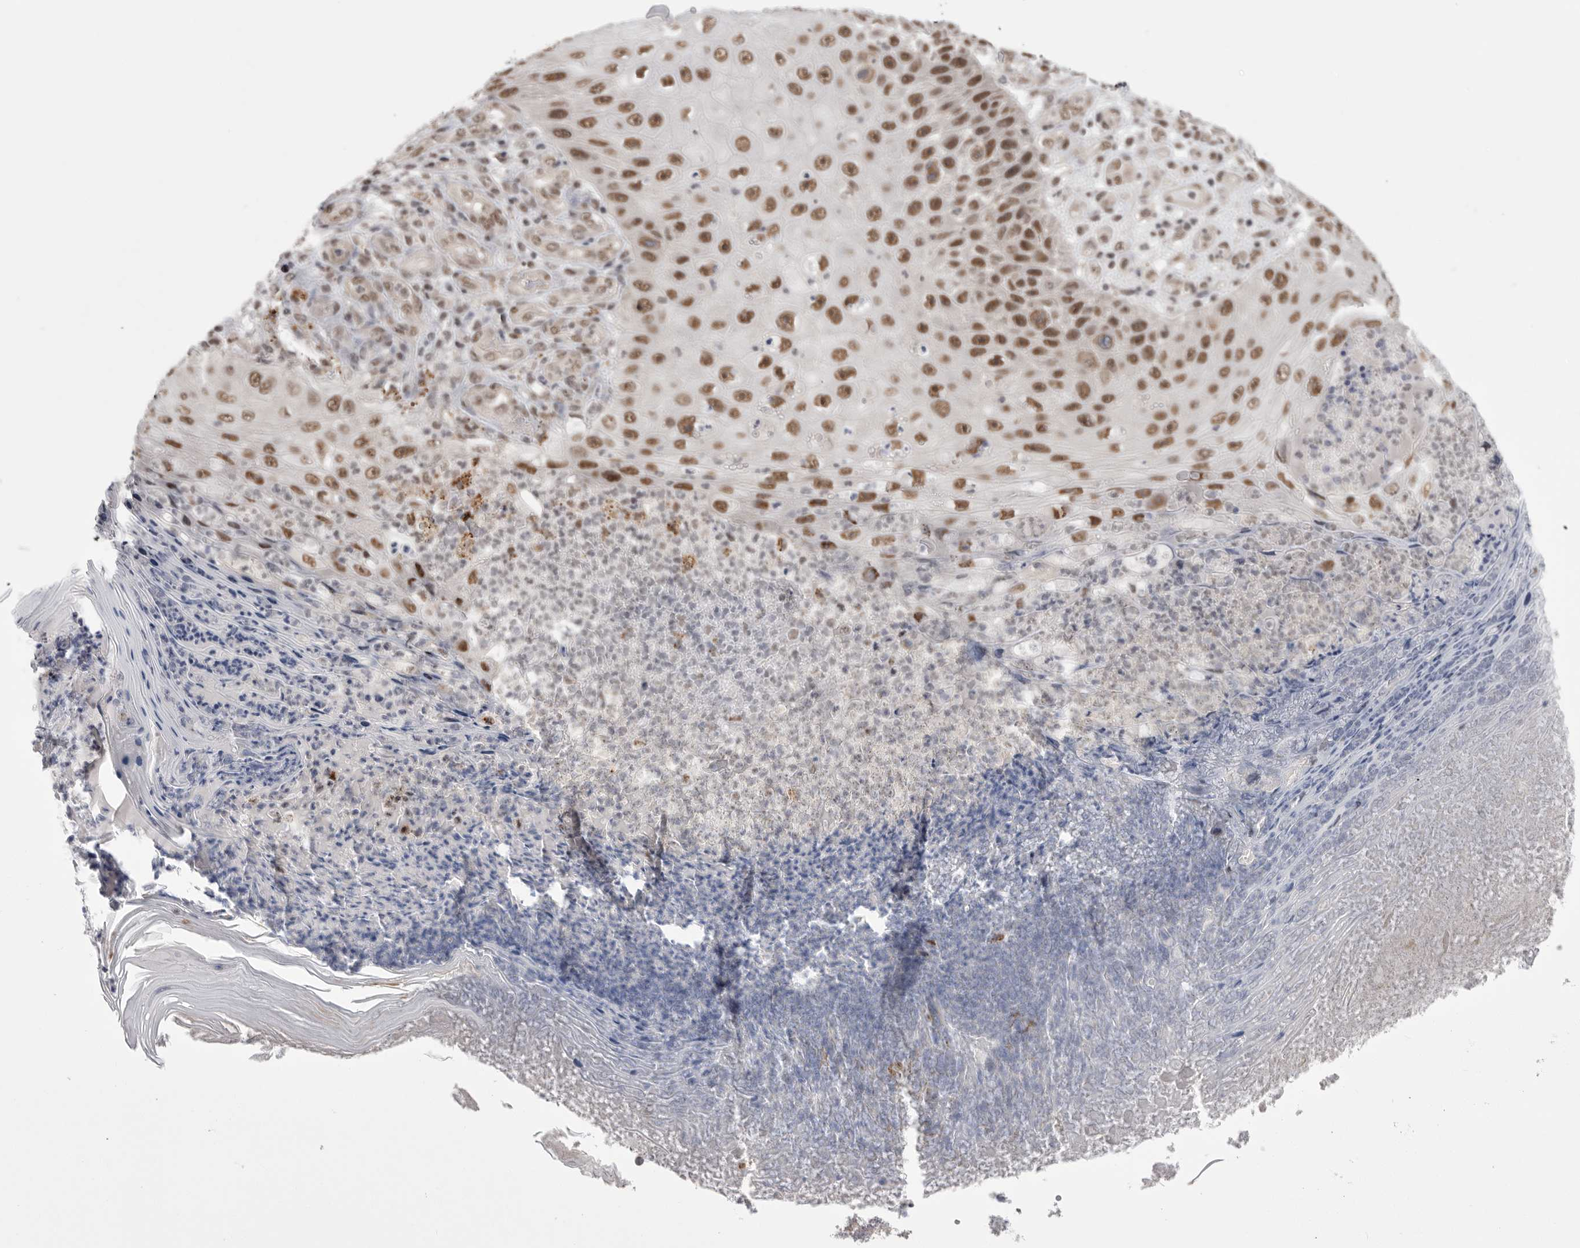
{"staining": {"intensity": "strong", "quantity": ">75%", "location": "nuclear"}, "tissue": "skin cancer", "cell_type": "Tumor cells", "image_type": "cancer", "snomed": [{"axis": "morphology", "description": "Squamous cell carcinoma, NOS"}, {"axis": "topography", "description": "Skin"}], "caption": "Skin cancer stained with a protein marker exhibits strong staining in tumor cells.", "gene": "BCLAF3", "patient": {"sex": "female", "age": 88}}